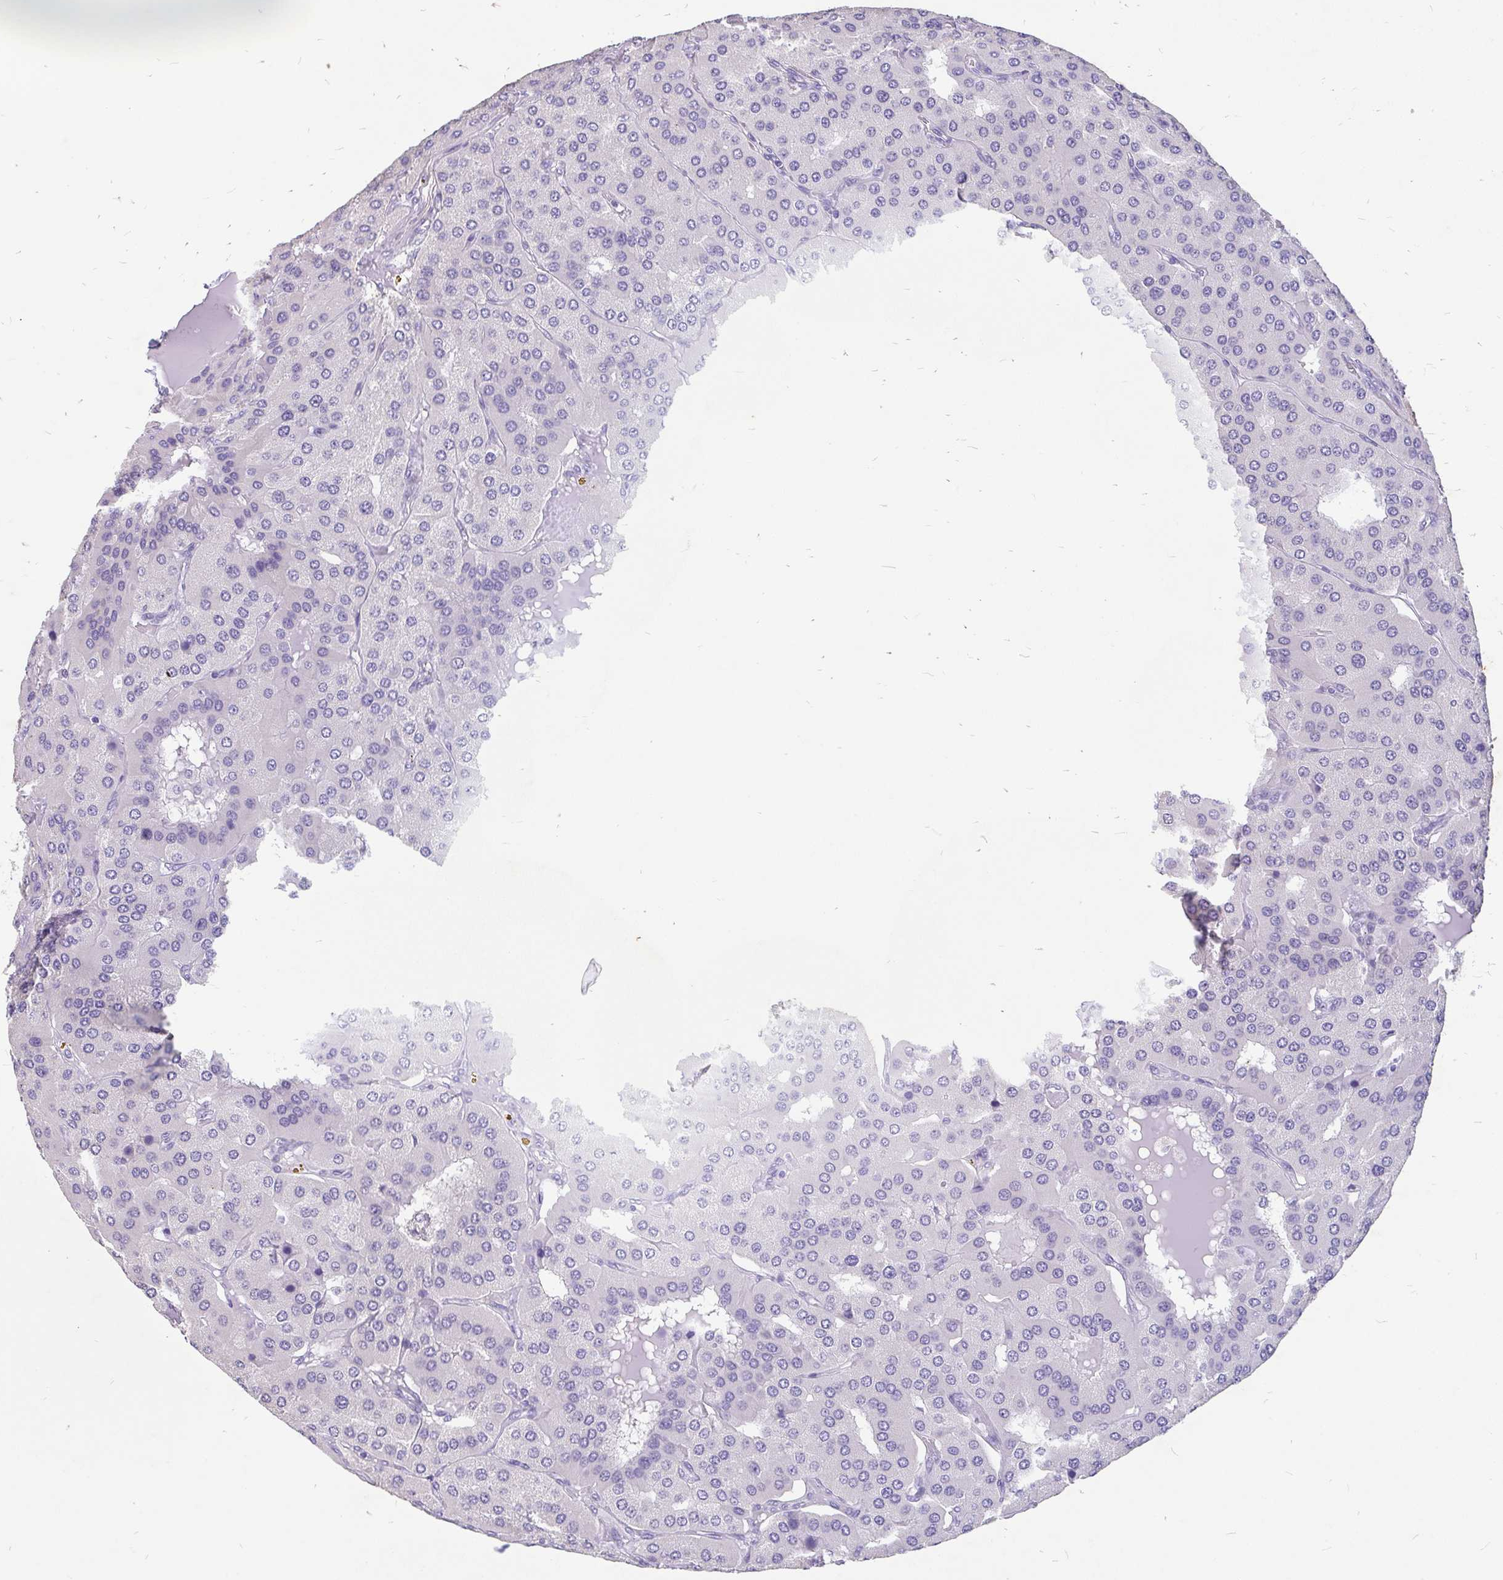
{"staining": {"intensity": "negative", "quantity": "none", "location": "none"}, "tissue": "parathyroid gland", "cell_type": "Glandular cells", "image_type": "normal", "snomed": [{"axis": "morphology", "description": "Normal tissue, NOS"}, {"axis": "morphology", "description": "Adenoma, NOS"}, {"axis": "topography", "description": "Parathyroid gland"}], "caption": "Benign parathyroid gland was stained to show a protein in brown. There is no significant staining in glandular cells.", "gene": "EML5", "patient": {"sex": "female", "age": 86}}